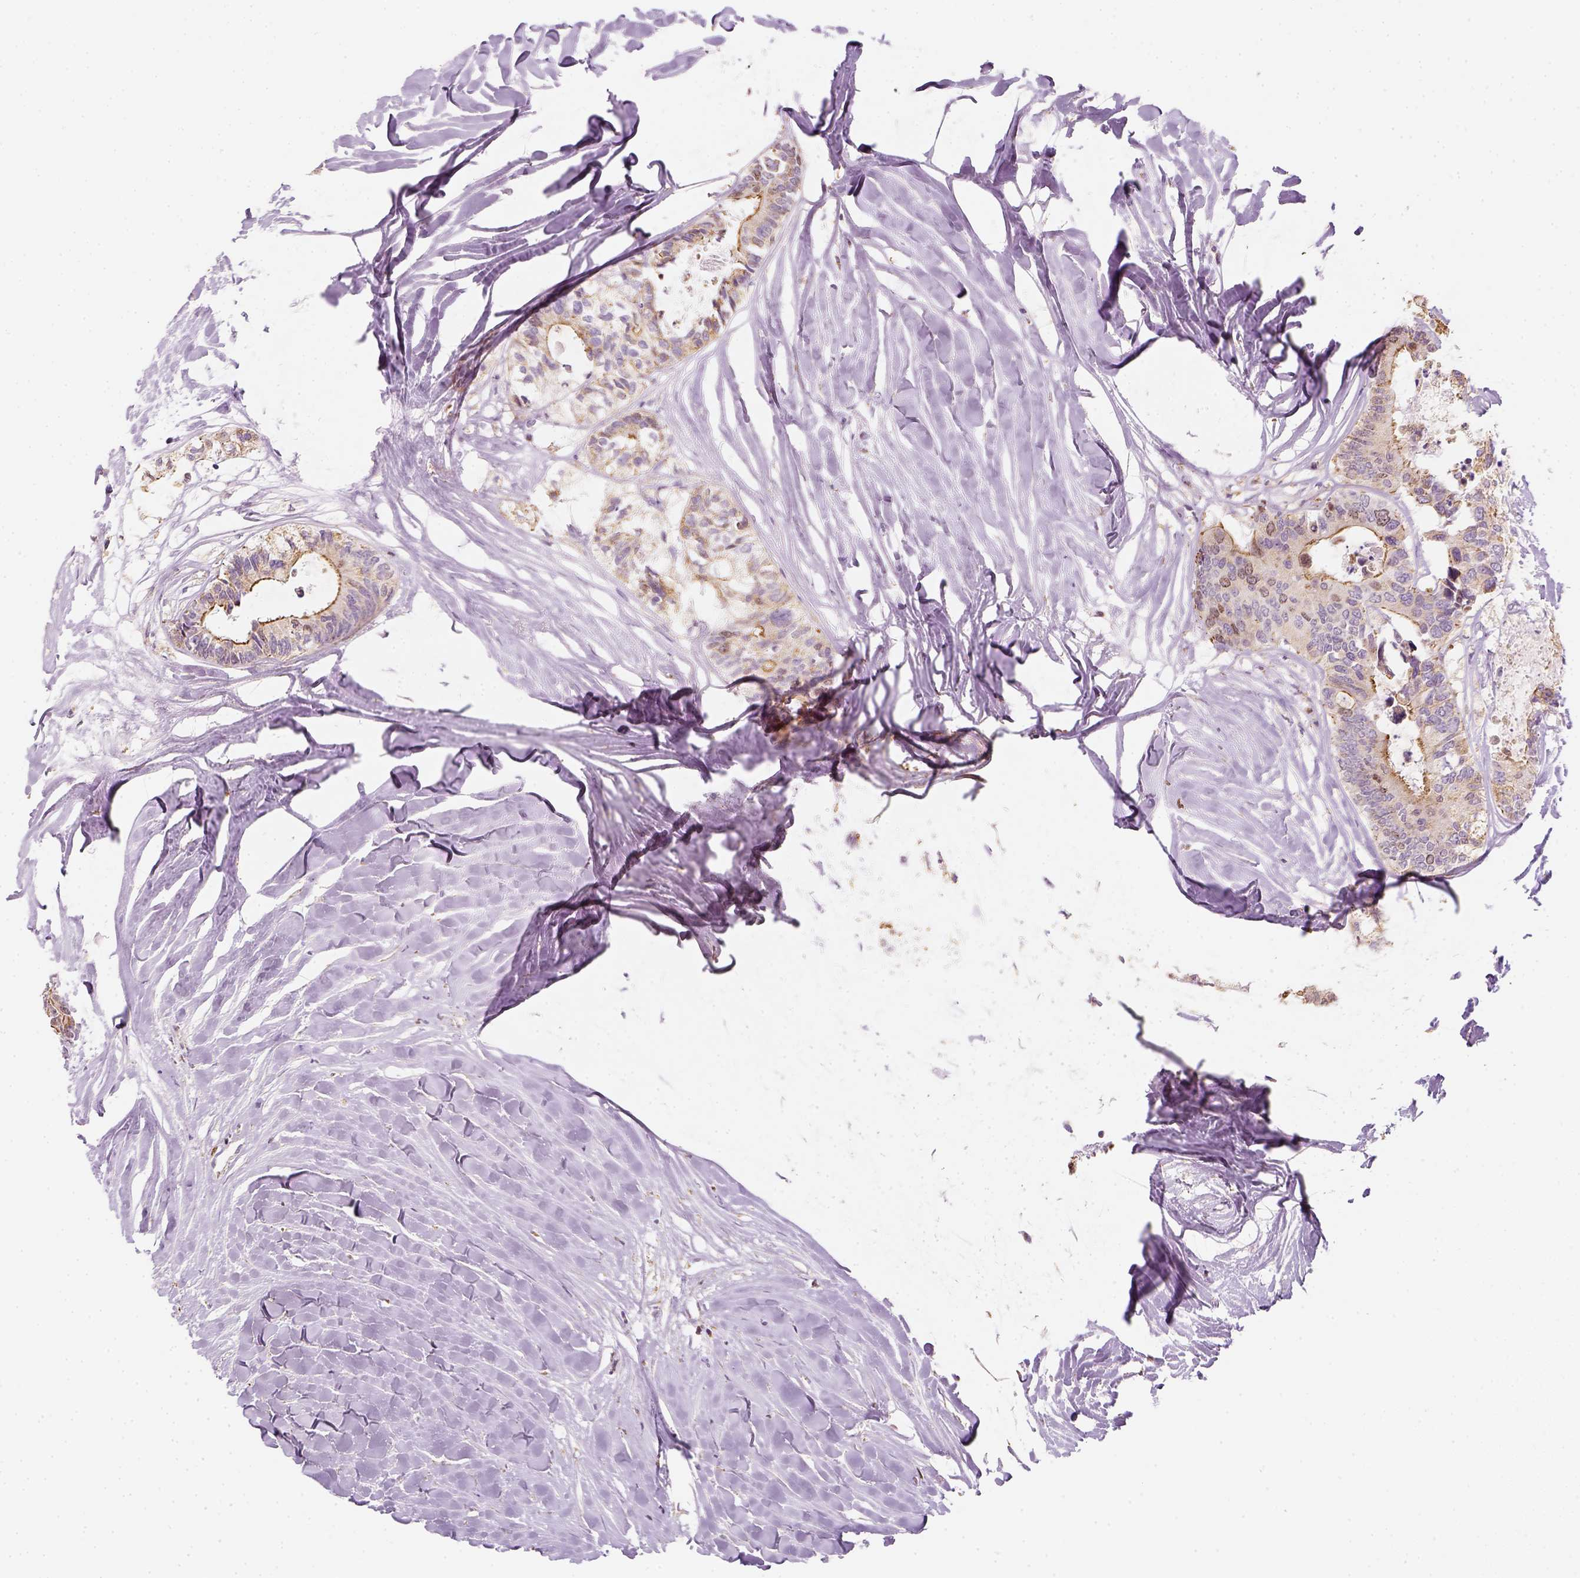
{"staining": {"intensity": "moderate", "quantity": "<25%", "location": "cytoplasmic/membranous"}, "tissue": "colorectal cancer", "cell_type": "Tumor cells", "image_type": "cancer", "snomed": [{"axis": "morphology", "description": "Adenocarcinoma, NOS"}, {"axis": "topography", "description": "Colon"}, {"axis": "topography", "description": "Rectum"}], "caption": "Immunohistochemistry image of human colorectal adenocarcinoma stained for a protein (brown), which displays low levels of moderate cytoplasmic/membranous expression in approximately <25% of tumor cells.", "gene": "LCA5", "patient": {"sex": "male", "age": 57}}